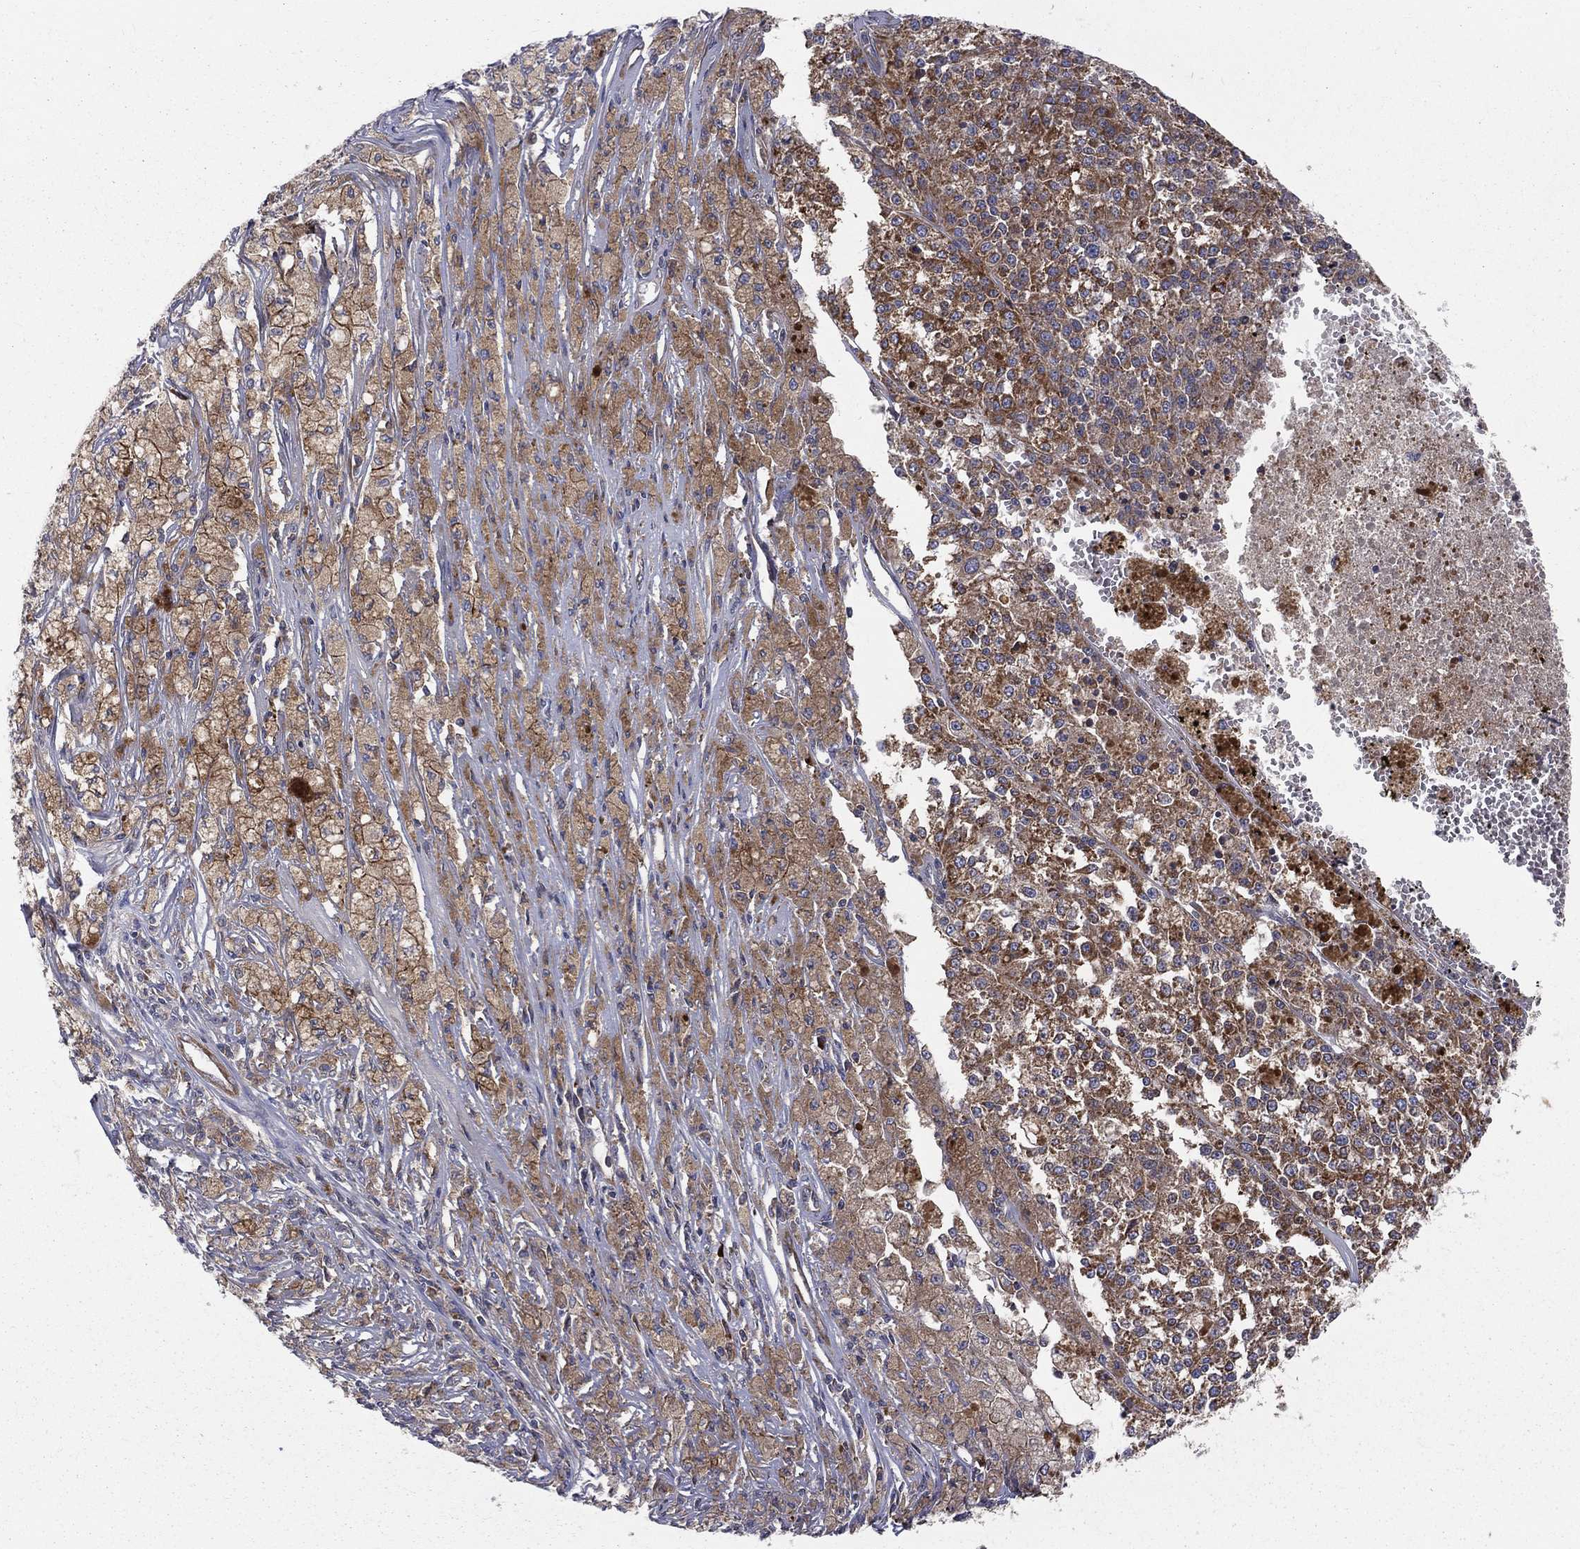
{"staining": {"intensity": "strong", "quantity": ">75%", "location": "cytoplasmic/membranous"}, "tissue": "melanoma", "cell_type": "Tumor cells", "image_type": "cancer", "snomed": [{"axis": "morphology", "description": "Malignant melanoma, Metastatic site"}, {"axis": "topography", "description": "Lymph node"}], "caption": "Immunohistochemical staining of human malignant melanoma (metastatic site) displays high levels of strong cytoplasmic/membranous staining in about >75% of tumor cells. The staining is performed using DAB (3,3'-diaminobenzidine) brown chromogen to label protein expression. The nuclei are counter-stained blue using hematoxylin.", "gene": "MIX23", "patient": {"sex": "female", "age": 64}}